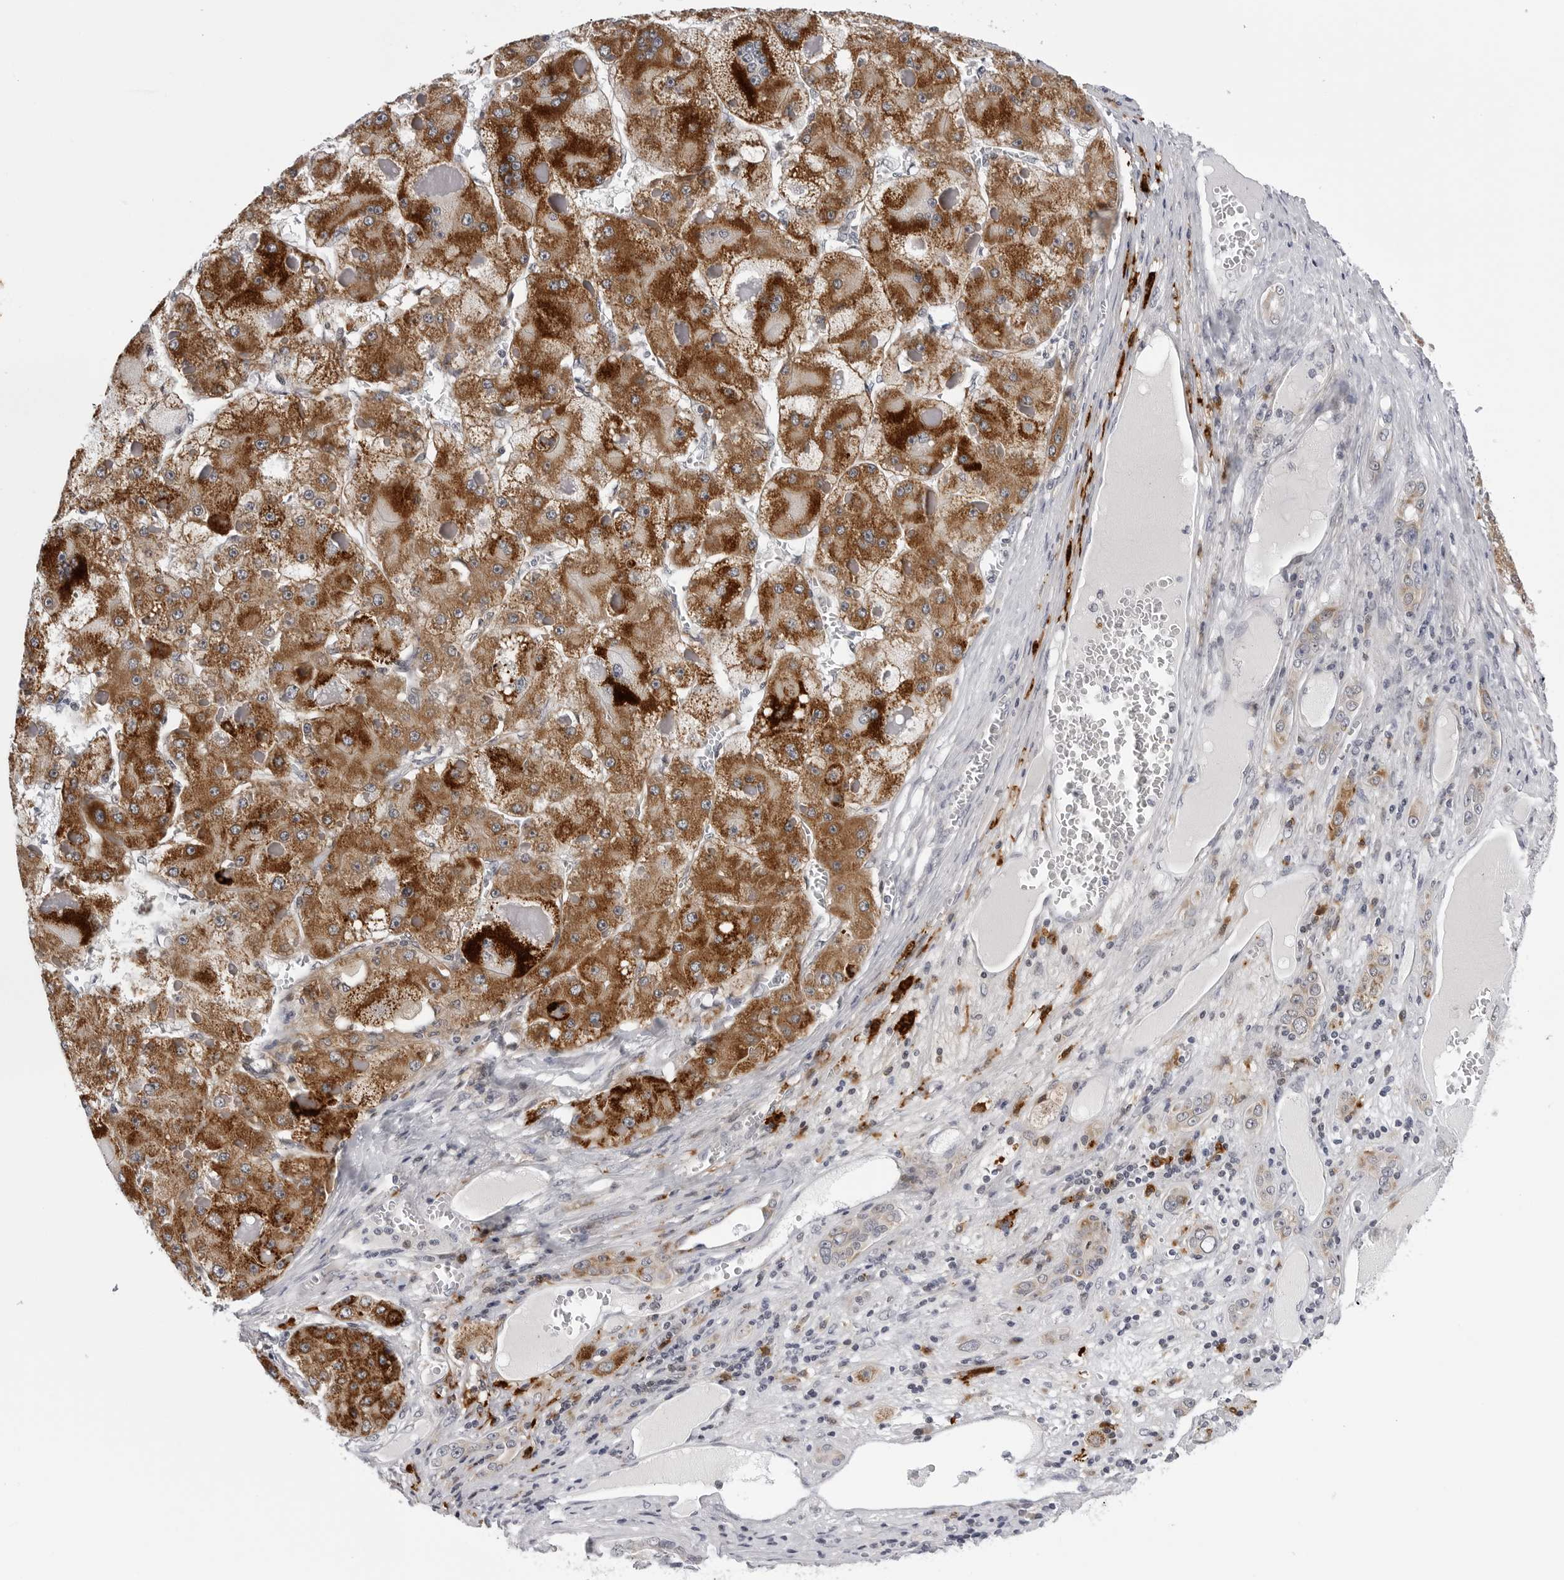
{"staining": {"intensity": "strong", "quantity": ">75%", "location": "cytoplasmic/membranous"}, "tissue": "liver cancer", "cell_type": "Tumor cells", "image_type": "cancer", "snomed": [{"axis": "morphology", "description": "Carcinoma, Hepatocellular, NOS"}, {"axis": "topography", "description": "Liver"}], "caption": "Immunohistochemistry (IHC) histopathology image of liver hepatocellular carcinoma stained for a protein (brown), which reveals high levels of strong cytoplasmic/membranous staining in approximately >75% of tumor cells.", "gene": "CDK20", "patient": {"sex": "female", "age": 73}}